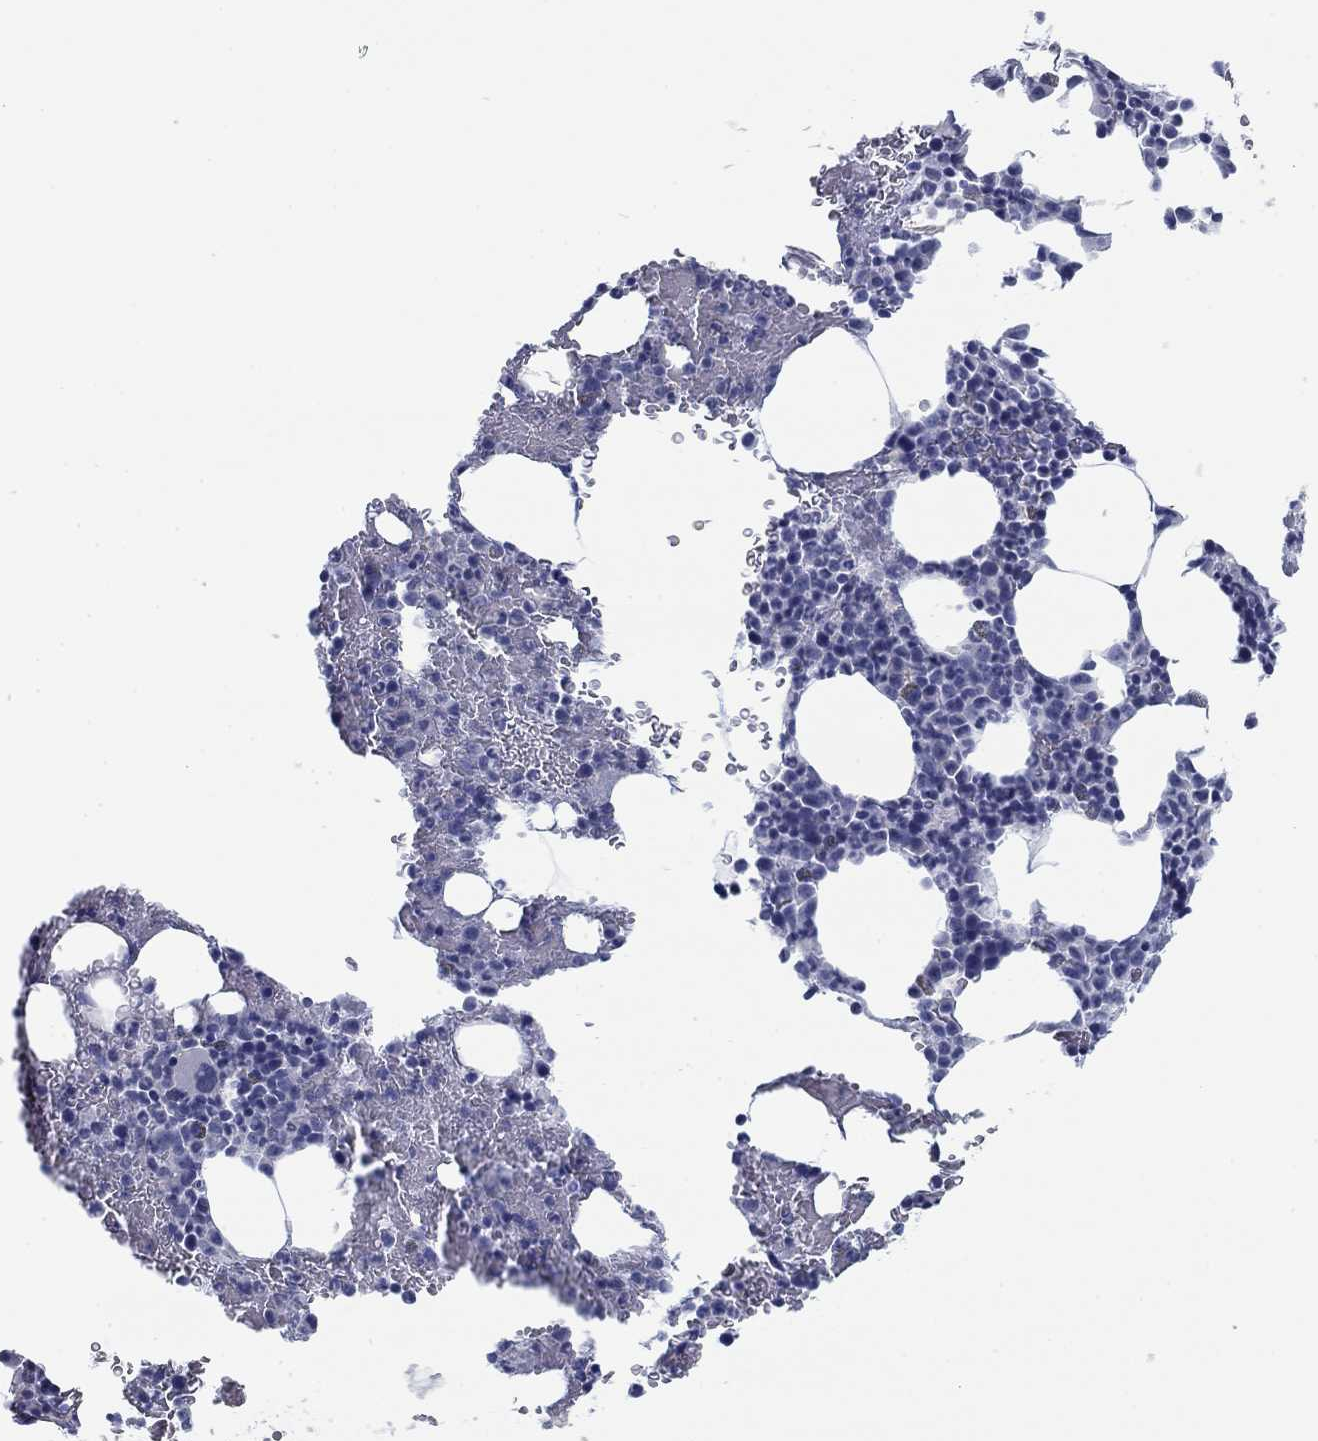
{"staining": {"intensity": "negative", "quantity": "none", "location": "none"}, "tissue": "bone marrow", "cell_type": "Hematopoietic cells", "image_type": "normal", "snomed": [{"axis": "morphology", "description": "Normal tissue, NOS"}, {"axis": "topography", "description": "Bone marrow"}], "caption": "The histopathology image exhibits no significant staining in hematopoietic cells of bone marrow. The staining is performed using DAB brown chromogen with nuclei counter-stained in using hematoxylin.", "gene": "DNAL1", "patient": {"sex": "male", "age": 83}}